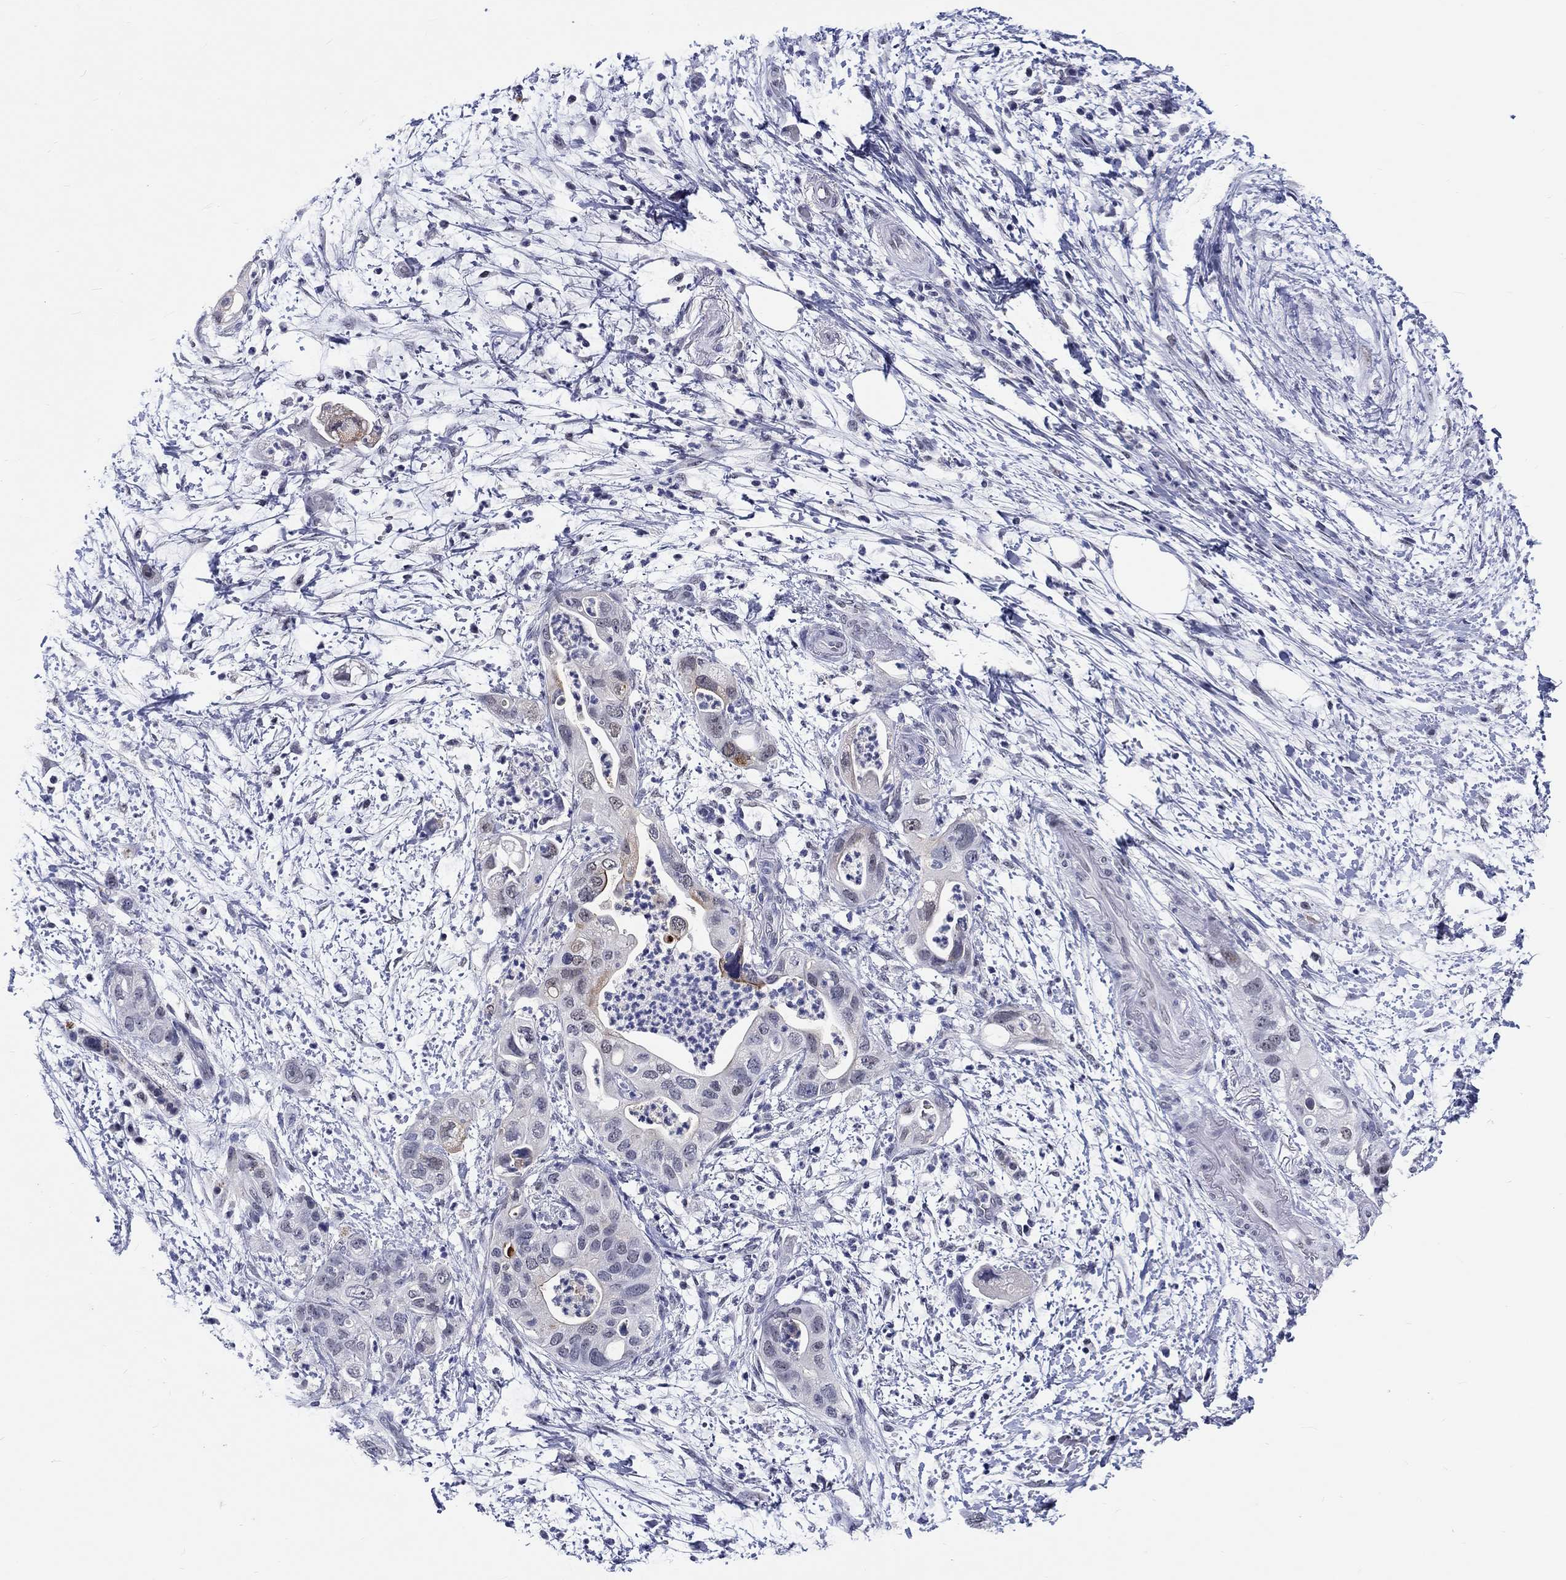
{"staining": {"intensity": "negative", "quantity": "none", "location": "none"}, "tissue": "pancreatic cancer", "cell_type": "Tumor cells", "image_type": "cancer", "snomed": [{"axis": "morphology", "description": "Adenocarcinoma, NOS"}, {"axis": "topography", "description": "Pancreas"}], "caption": "Immunohistochemical staining of pancreatic cancer displays no significant staining in tumor cells.", "gene": "GRIN1", "patient": {"sex": "female", "age": 72}}